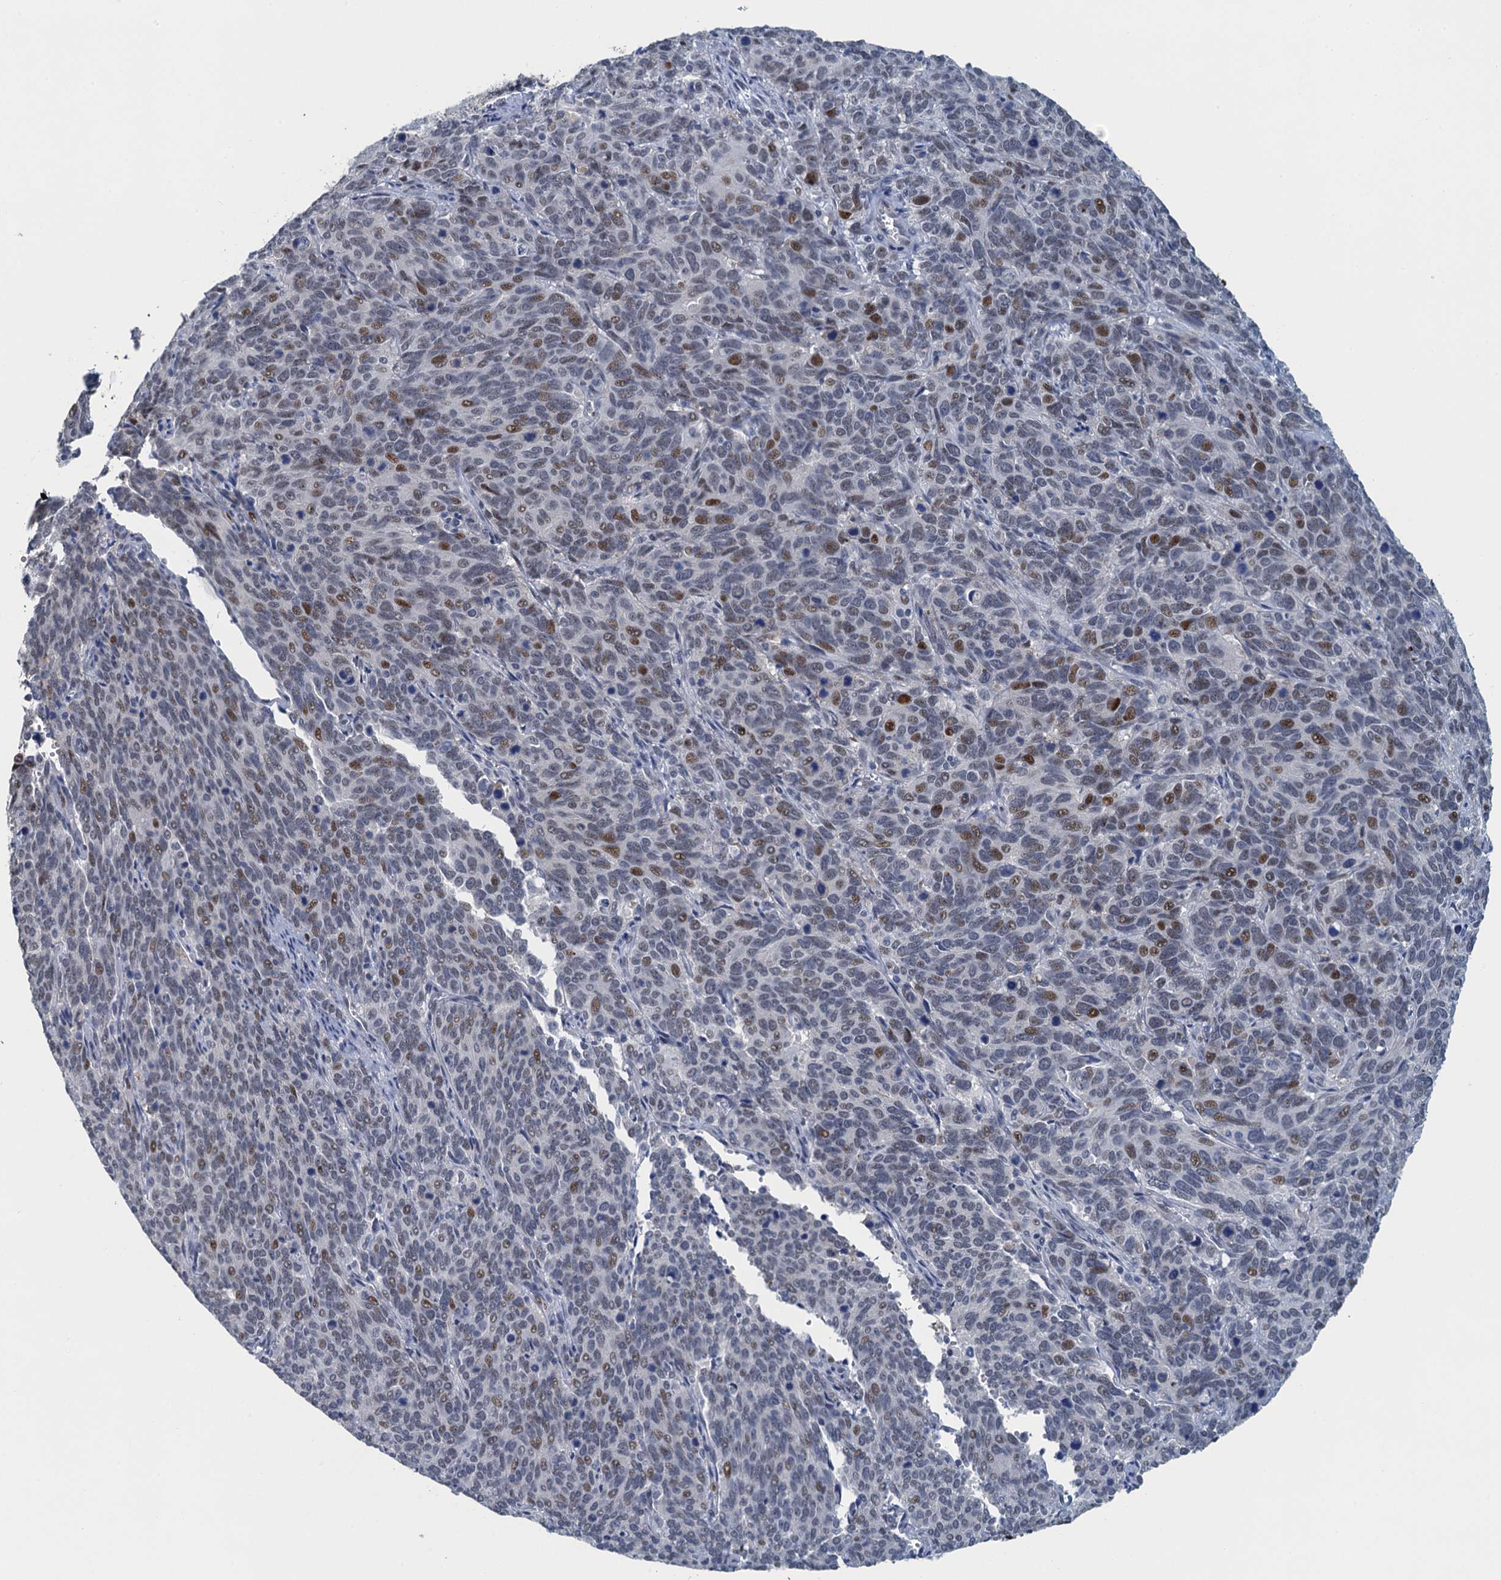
{"staining": {"intensity": "moderate", "quantity": "25%-75%", "location": "nuclear"}, "tissue": "cervical cancer", "cell_type": "Tumor cells", "image_type": "cancer", "snomed": [{"axis": "morphology", "description": "Squamous cell carcinoma, NOS"}, {"axis": "topography", "description": "Cervix"}], "caption": "Immunohistochemical staining of cervical cancer (squamous cell carcinoma) shows medium levels of moderate nuclear protein expression in approximately 25%-75% of tumor cells.", "gene": "TTLL9", "patient": {"sex": "female", "age": 60}}